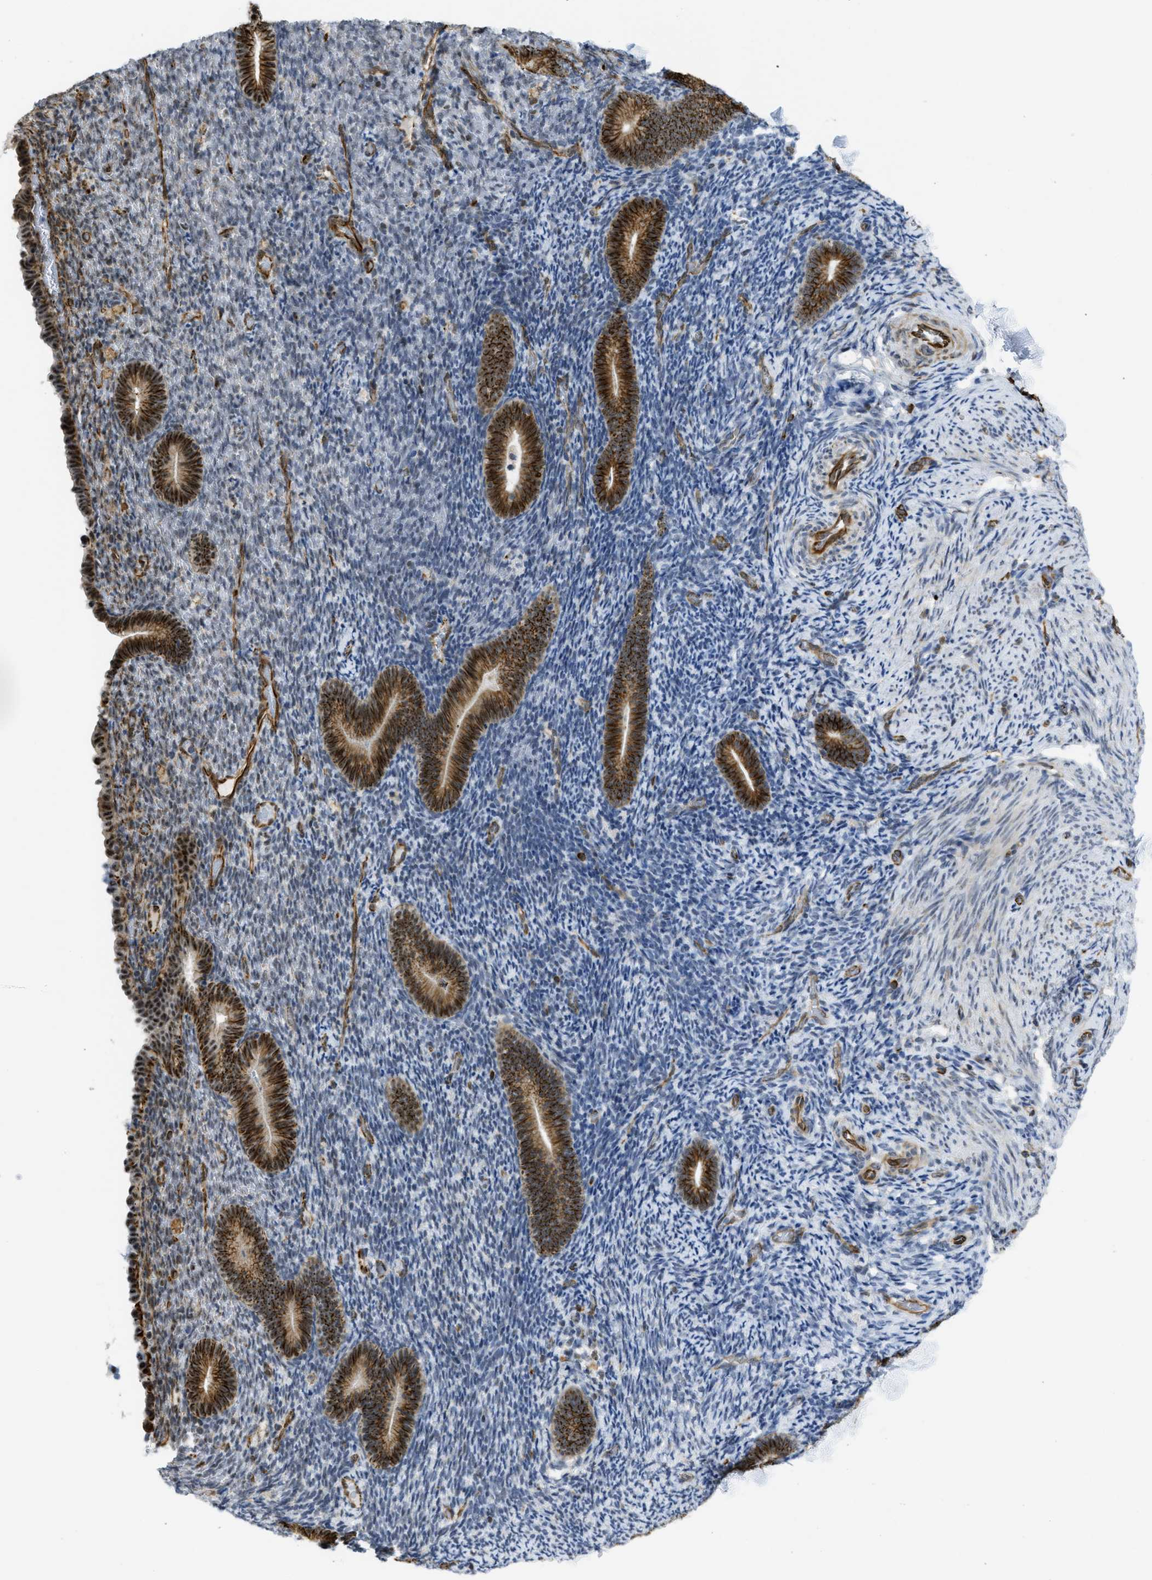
{"staining": {"intensity": "moderate", "quantity": "<25%", "location": "cytoplasmic/membranous"}, "tissue": "endometrium", "cell_type": "Cells in endometrial stroma", "image_type": "normal", "snomed": [{"axis": "morphology", "description": "Normal tissue, NOS"}, {"axis": "topography", "description": "Endometrium"}], "caption": "About <25% of cells in endometrial stroma in benign endometrium exhibit moderate cytoplasmic/membranous protein expression as visualized by brown immunohistochemical staining.", "gene": "LRRC8B", "patient": {"sex": "female", "age": 51}}